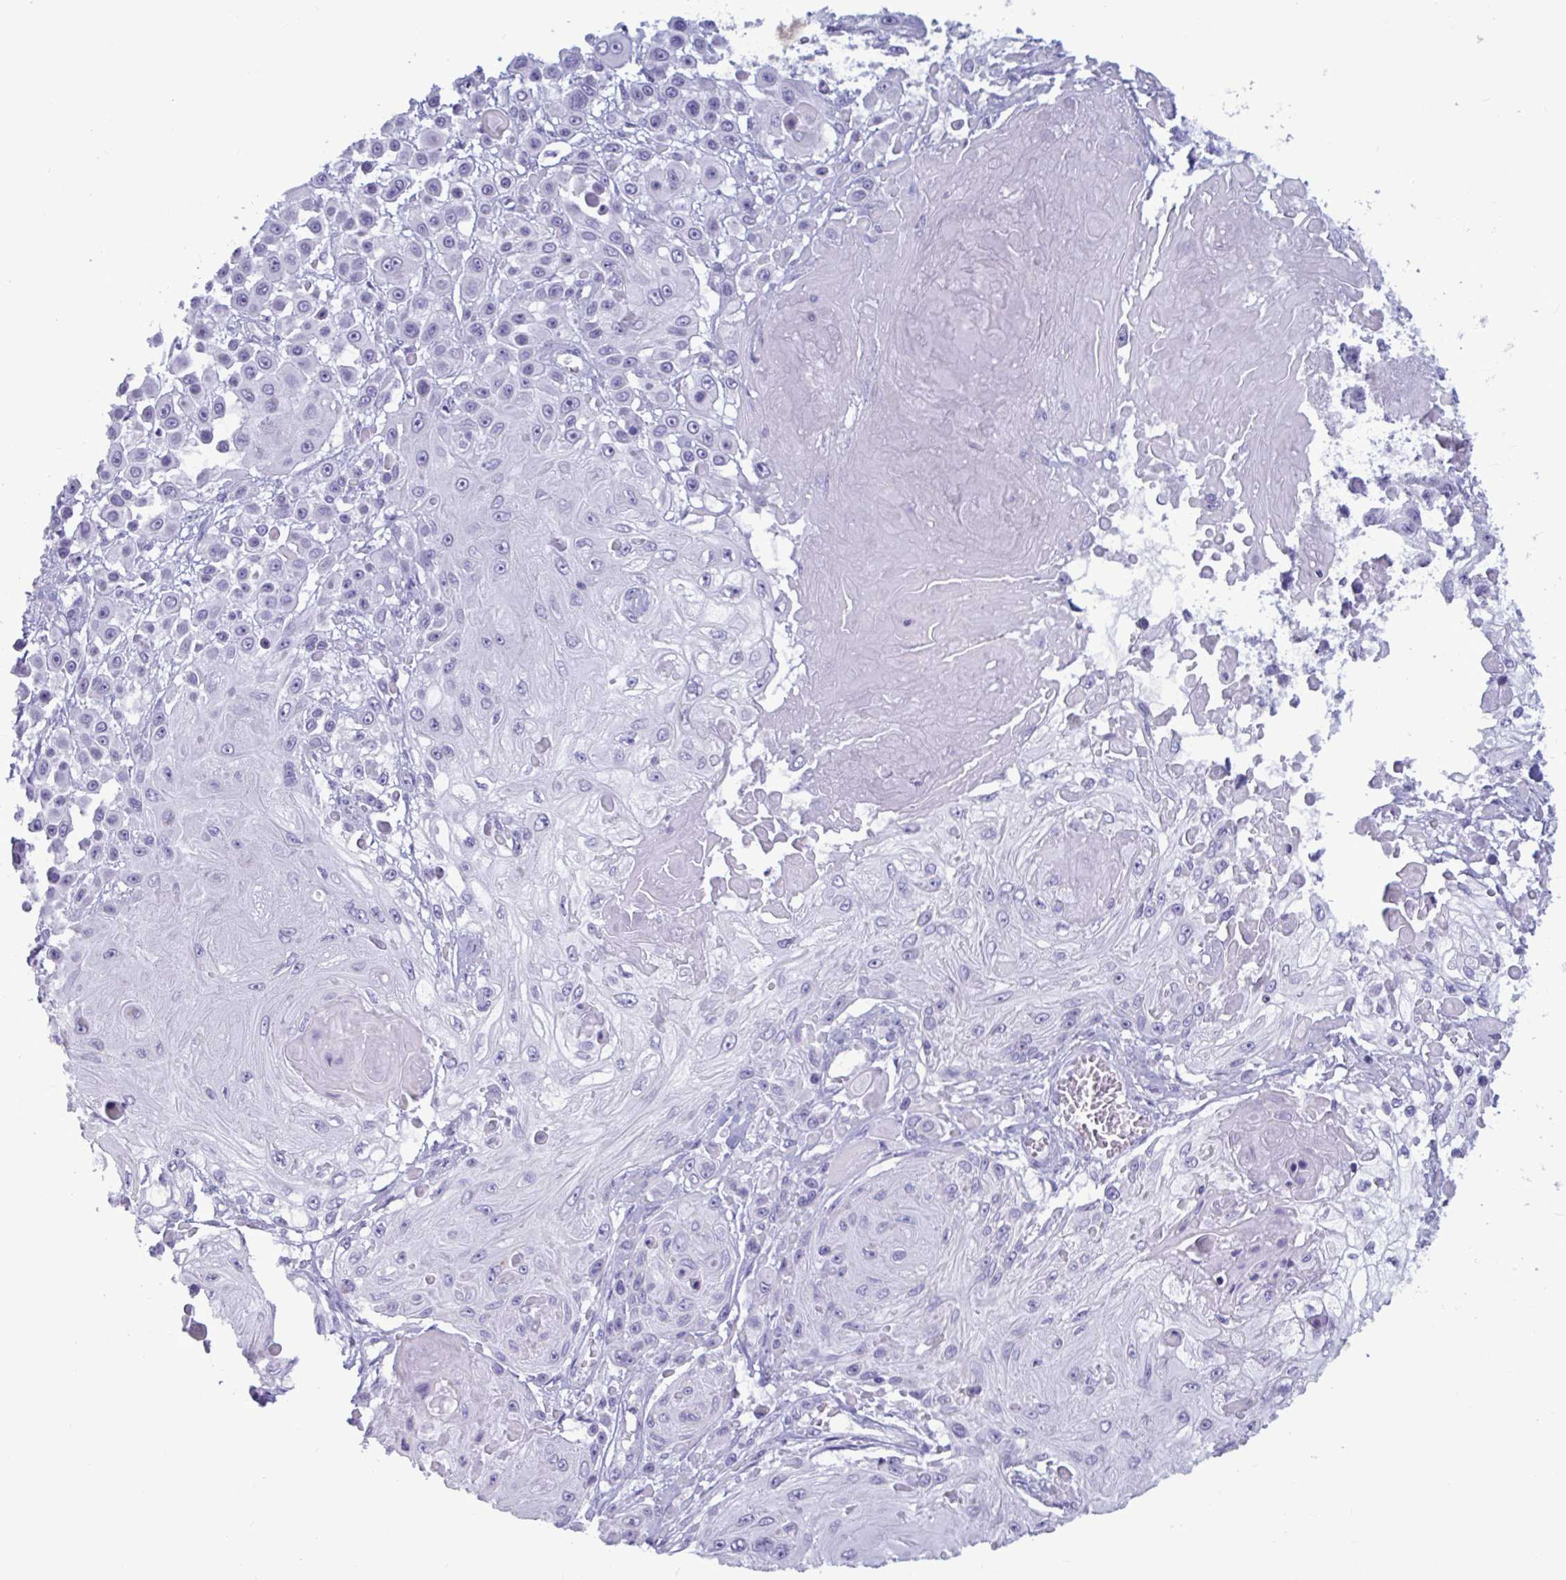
{"staining": {"intensity": "negative", "quantity": "none", "location": "none"}, "tissue": "skin cancer", "cell_type": "Tumor cells", "image_type": "cancer", "snomed": [{"axis": "morphology", "description": "Squamous cell carcinoma, NOS"}, {"axis": "topography", "description": "Skin"}], "caption": "Immunohistochemistry (IHC) of squamous cell carcinoma (skin) demonstrates no expression in tumor cells.", "gene": "BBS10", "patient": {"sex": "male", "age": 67}}